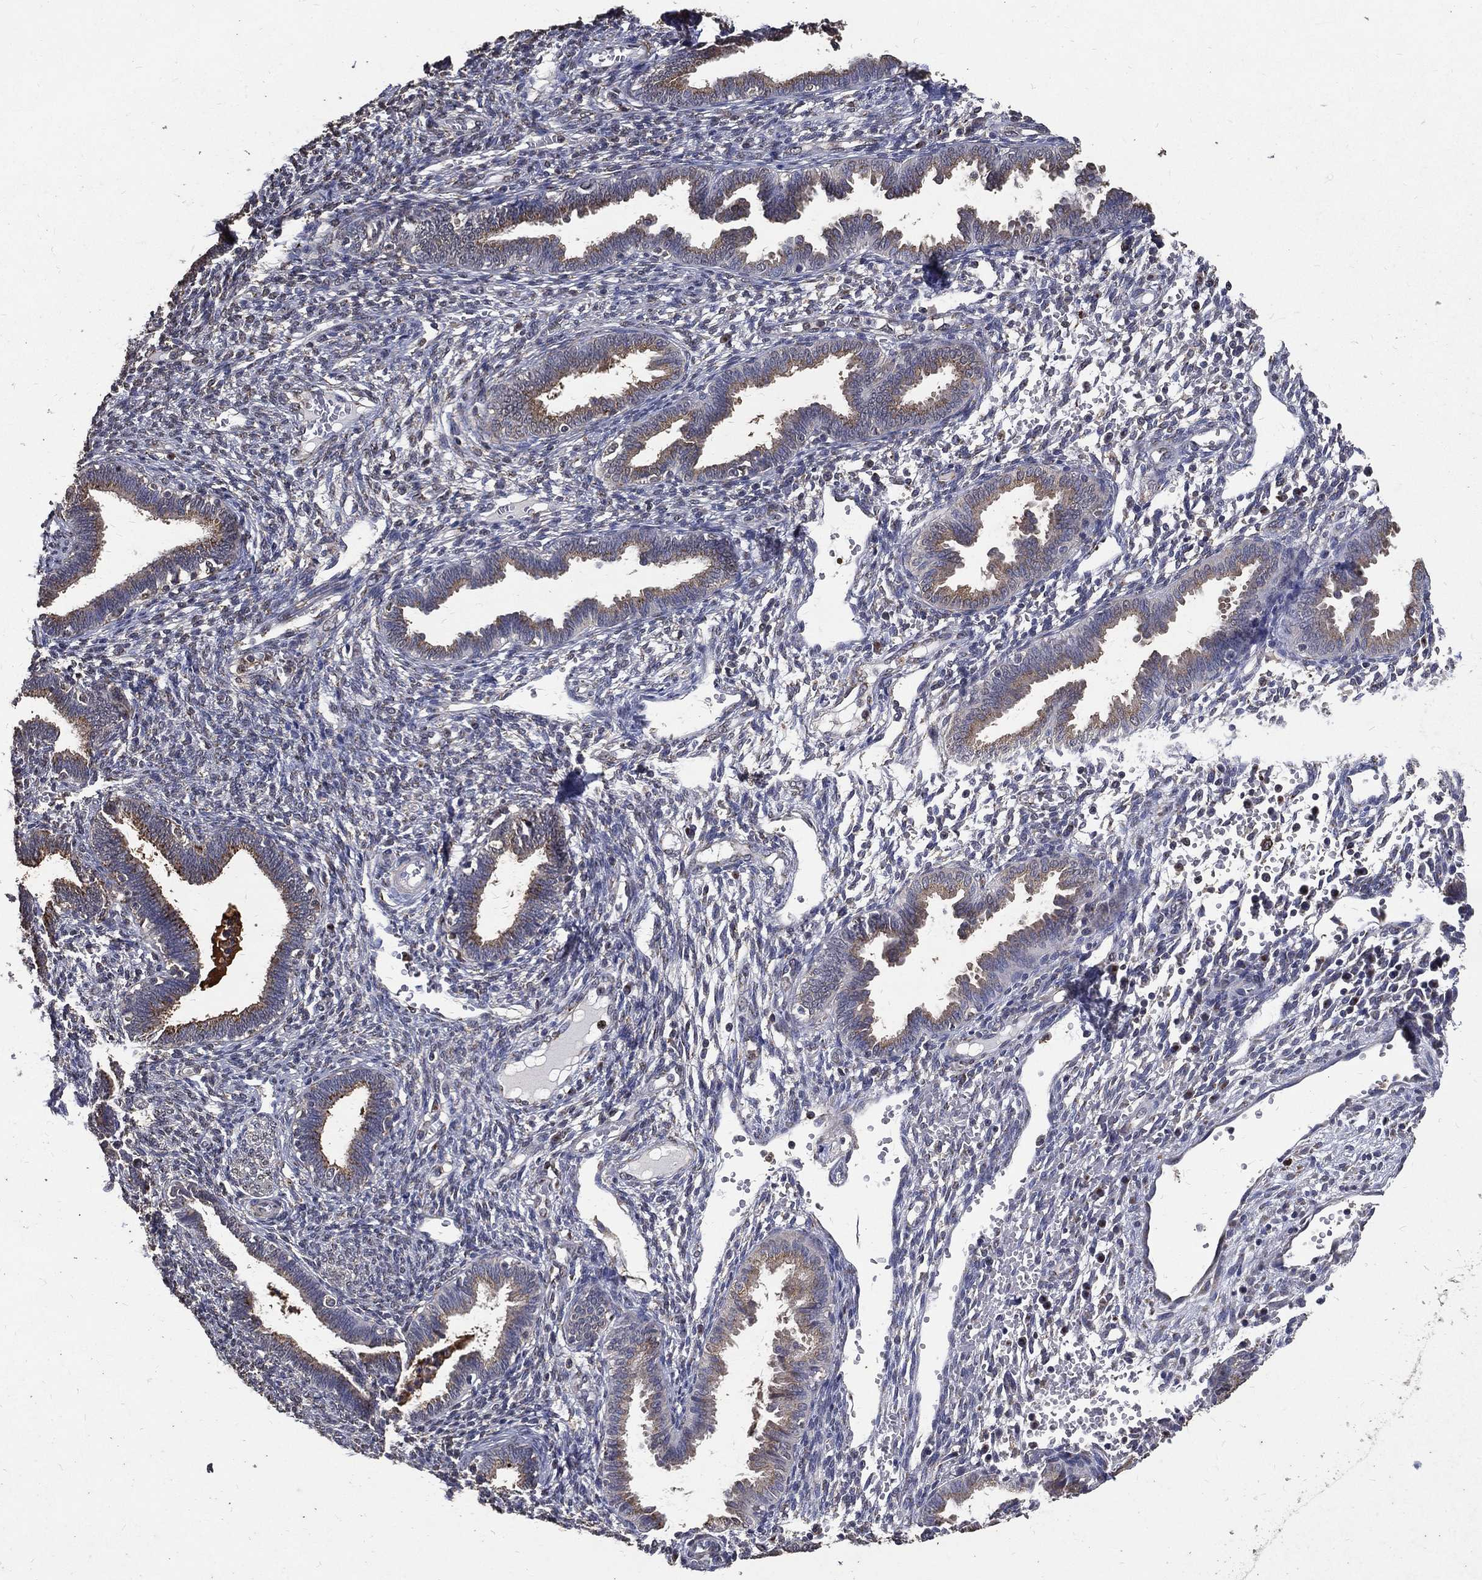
{"staining": {"intensity": "negative", "quantity": "none", "location": "none"}, "tissue": "endometrium", "cell_type": "Cells in endometrial stroma", "image_type": "normal", "snomed": [{"axis": "morphology", "description": "Normal tissue, NOS"}, {"axis": "topography", "description": "Endometrium"}], "caption": "Immunohistochemistry (IHC) micrograph of unremarkable endometrium stained for a protein (brown), which reveals no expression in cells in endometrial stroma.", "gene": "GPR183", "patient": {"sex": "female", "age": 42}}